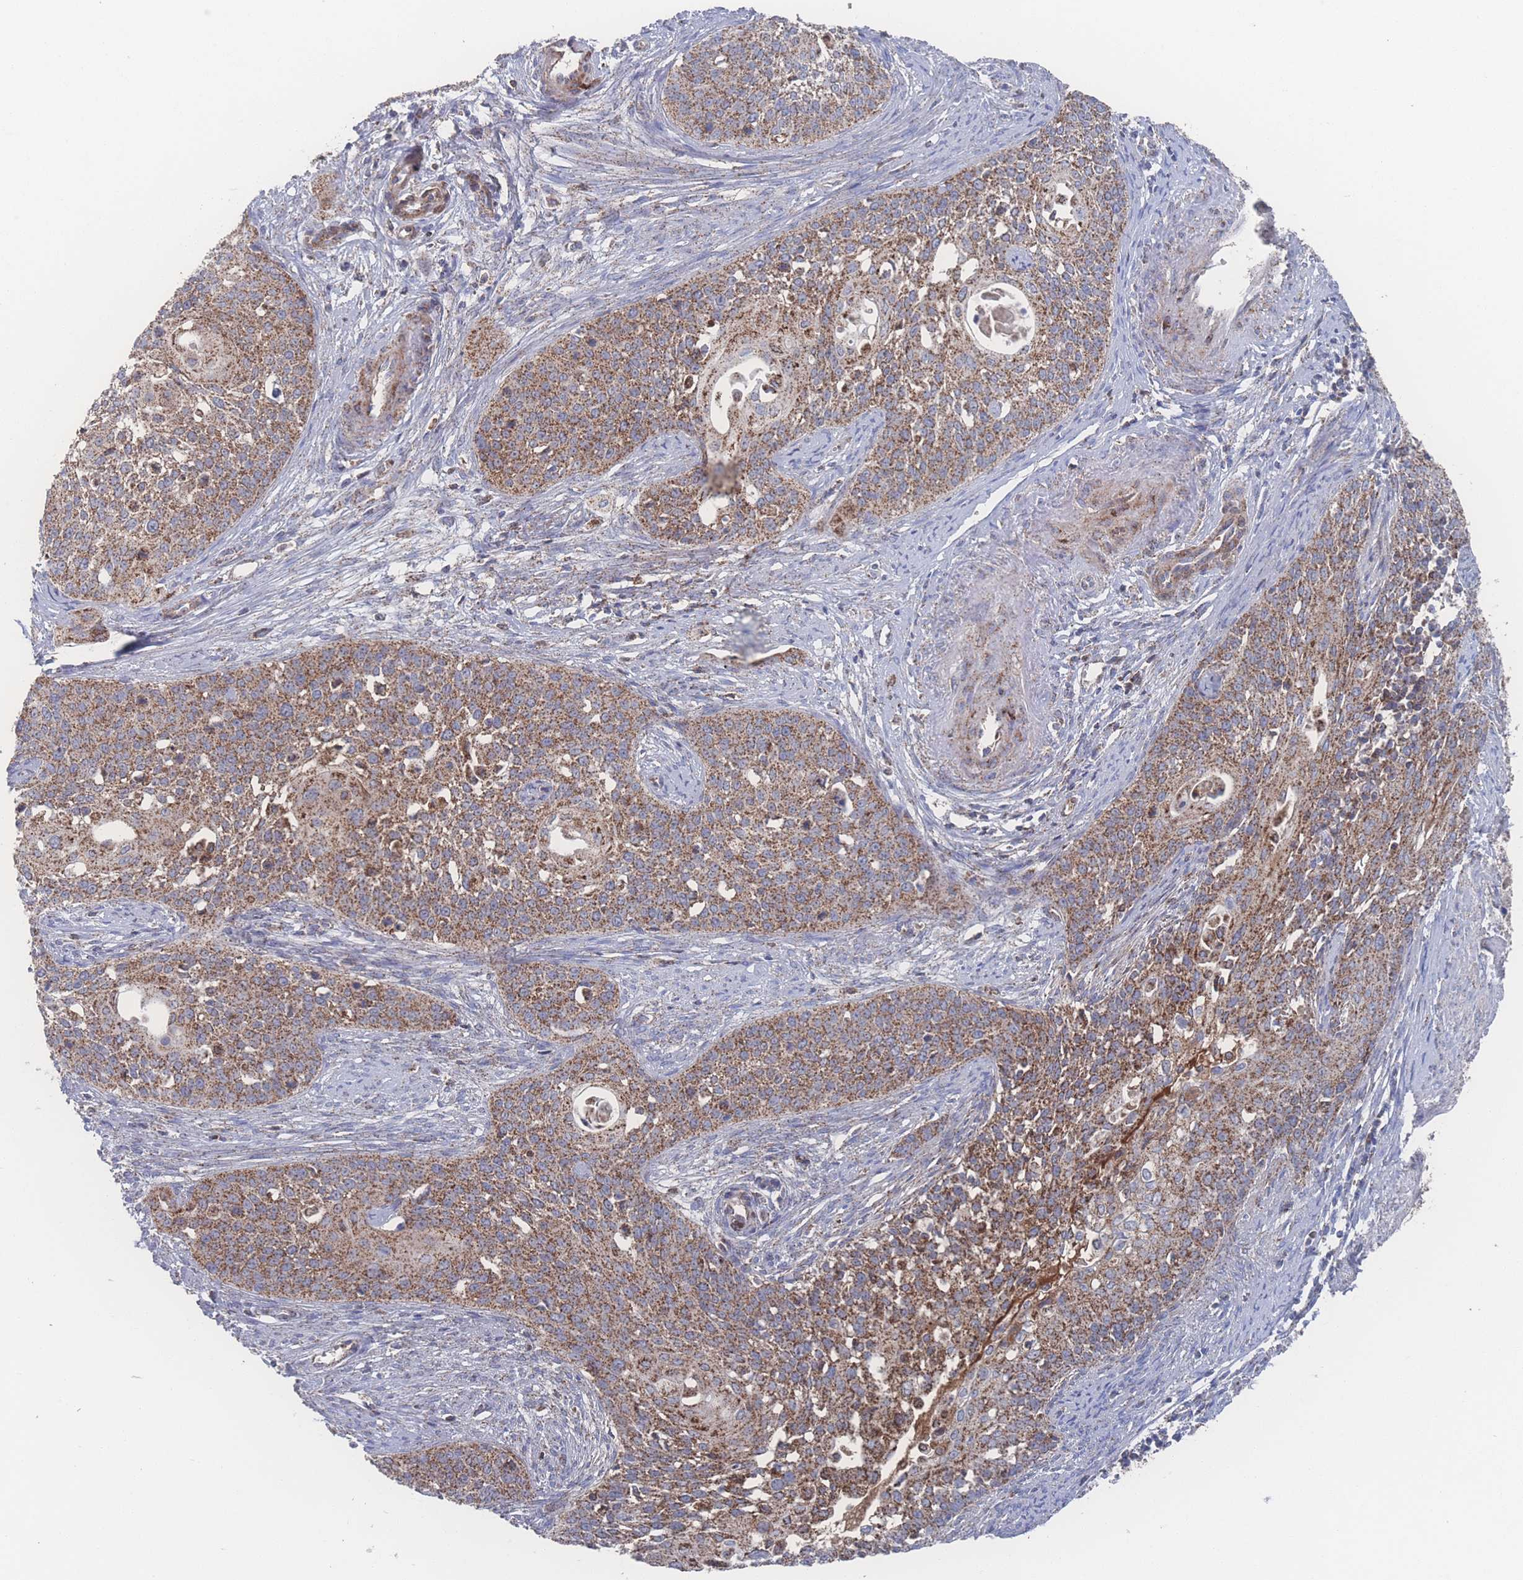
{"staining": {"intensity": "moderate", "quantity": ">75%", "location": "cytoplasmic/membranous"}, "tissue": "cervical cancer", "cell_type": "Tumor cells", "image_type": "cancer", "snomed": [{"axis": "morphology", "description": "Squamous cell carcinoma, NOS"}, {"axis": "topography", "description": "Cervix"}], "caption": "Brown immunohistochemical staining in cervical cancer (squamous cell carcinoma) demonstrates moderate cytoplasmic/membranous expression in approximately >75% of tumor cells.", "gene": "PEX14", "patient": {"sex": "female", "age": 44}}